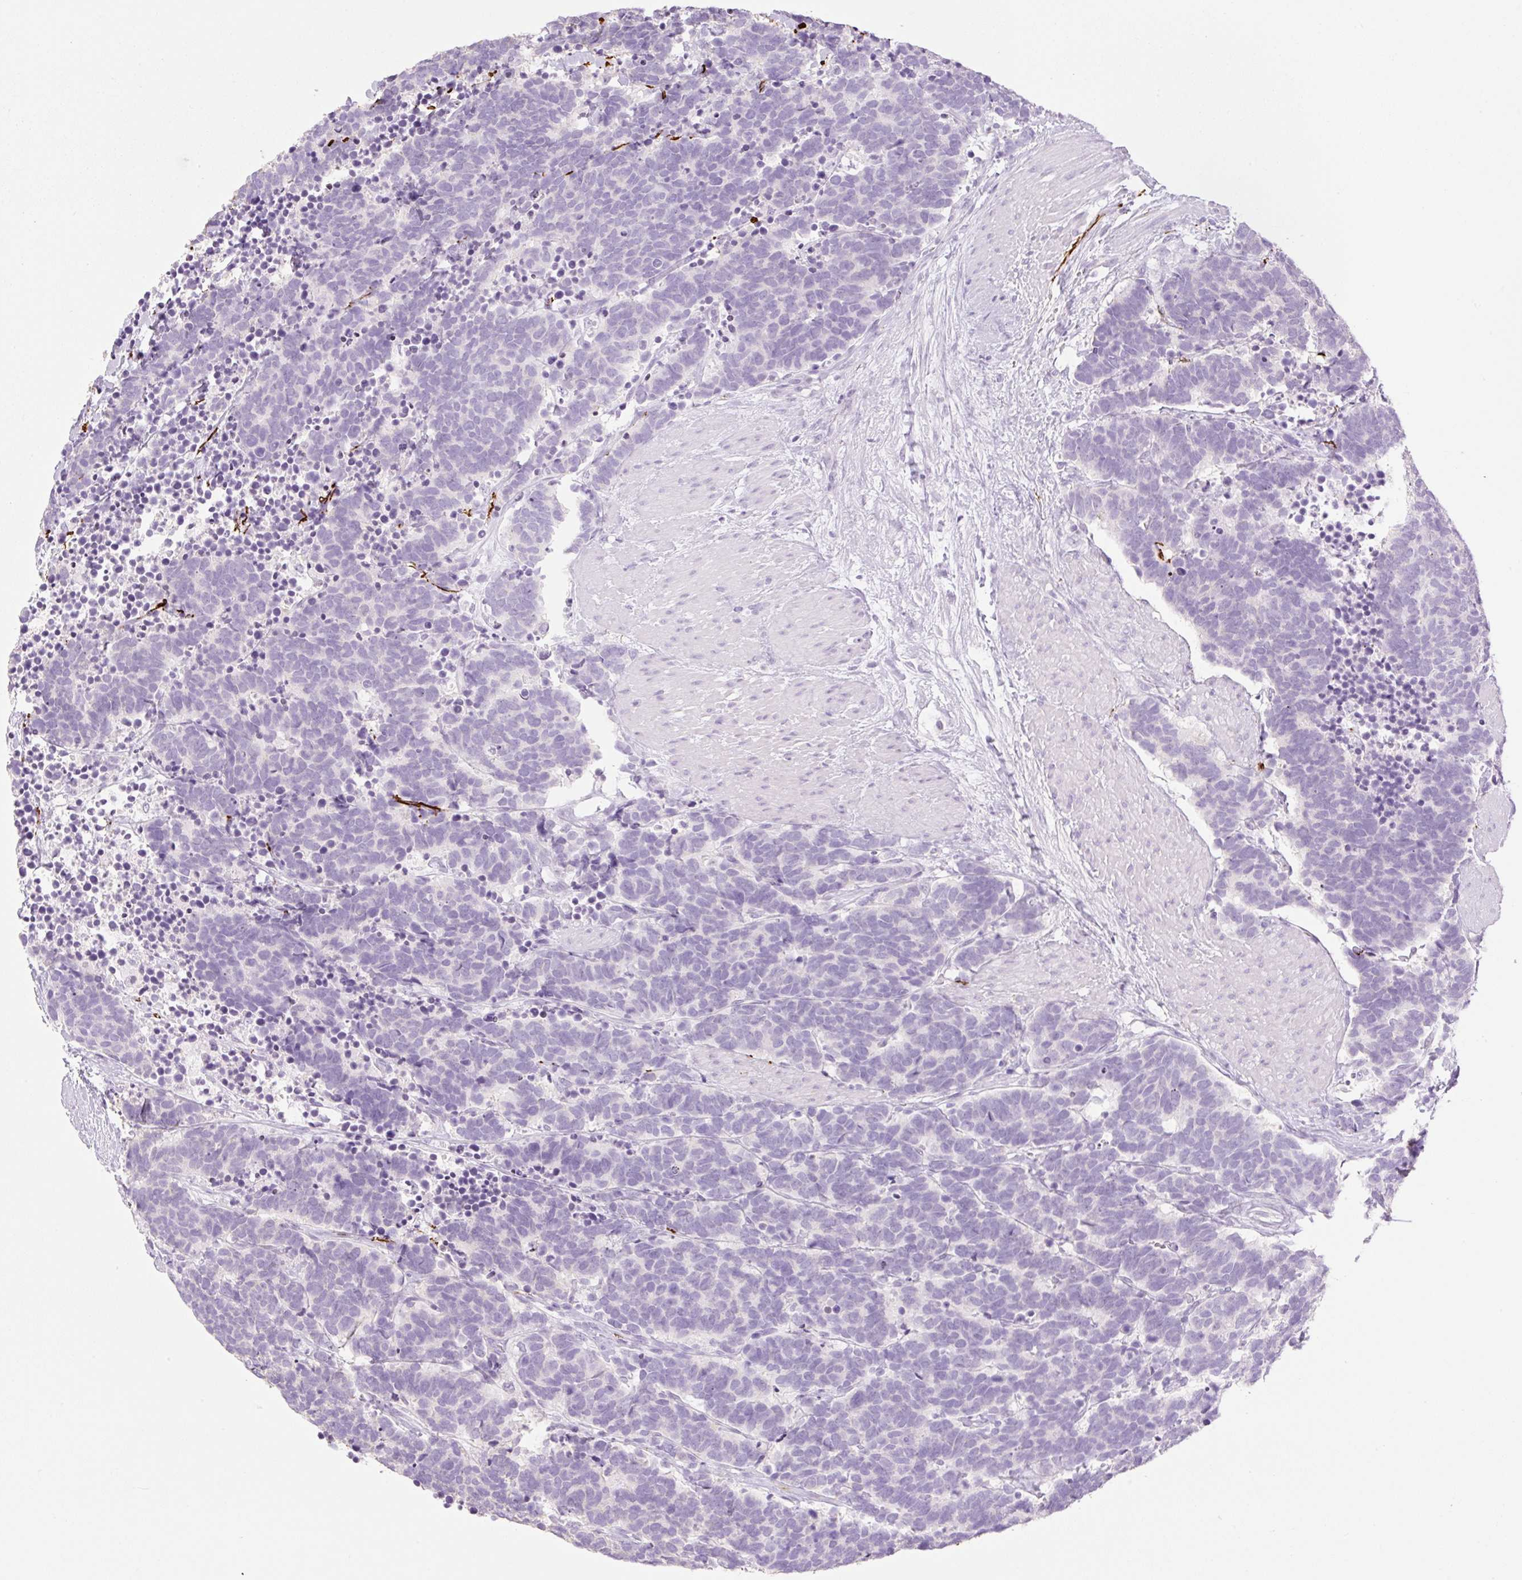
{"staining": {"intensity": "negative", "quantity": "none", "location": "none"}, "tissue": "carcinoid", "cell_type": "Tumor cells", "image_type": "cancer", "snomed": [{"axis": "morphology", "description": "Carcinoma, NOS"}, {"axis": "morphology", "description": "Carcinoid, malignant, NOS"}, {"axis": "topography", "description": "Prostate"}], "caption": "Carcinoid was stained to show a protein in brown. There is no significant positivity in tumor cells. Brightfield microscopy of immunohistochemistry stained with DAB (brown) and hematoxylin (blue), captured at high magnification.", "gene": "SP140L", "patient": {"sex": "male", "age": 57}}